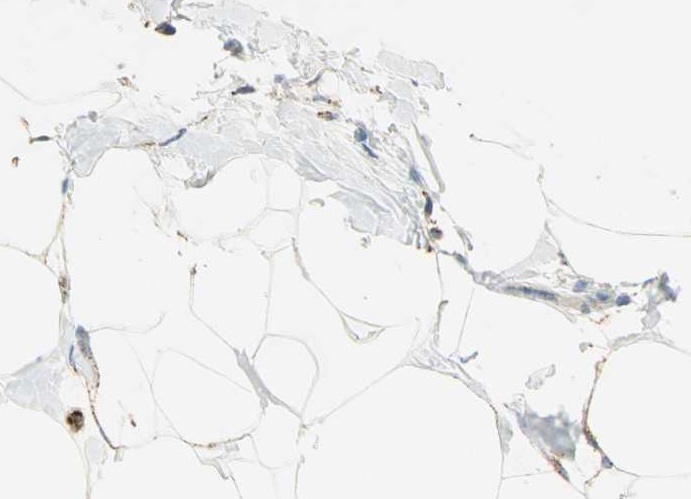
{"staining": {"intensity": "strong", "quantity": ">75%", "location": "cytoplasmic/membranous"}, "tissue": "breast cancer", "cell_type": "Tumor cells", "image_type": "cancer", "snomed": [{"axis": "morphology", "description": "Normal tissue, NOS"}, {"axis": "morphology", "description": "Duct carcinoma"}, {"axis": "topography", "description": "Breast"}], "caption": "Protein staining reveals strong cytoplasmic/membranous staining in approximately >75% of tumor cells in breast cancer (intraductal carcinoma). The protein of interest is shown in brown color, while the nuclei are stained blue.", "gene": "ARSA", "patient": {"sex": "female", "age": 50}}